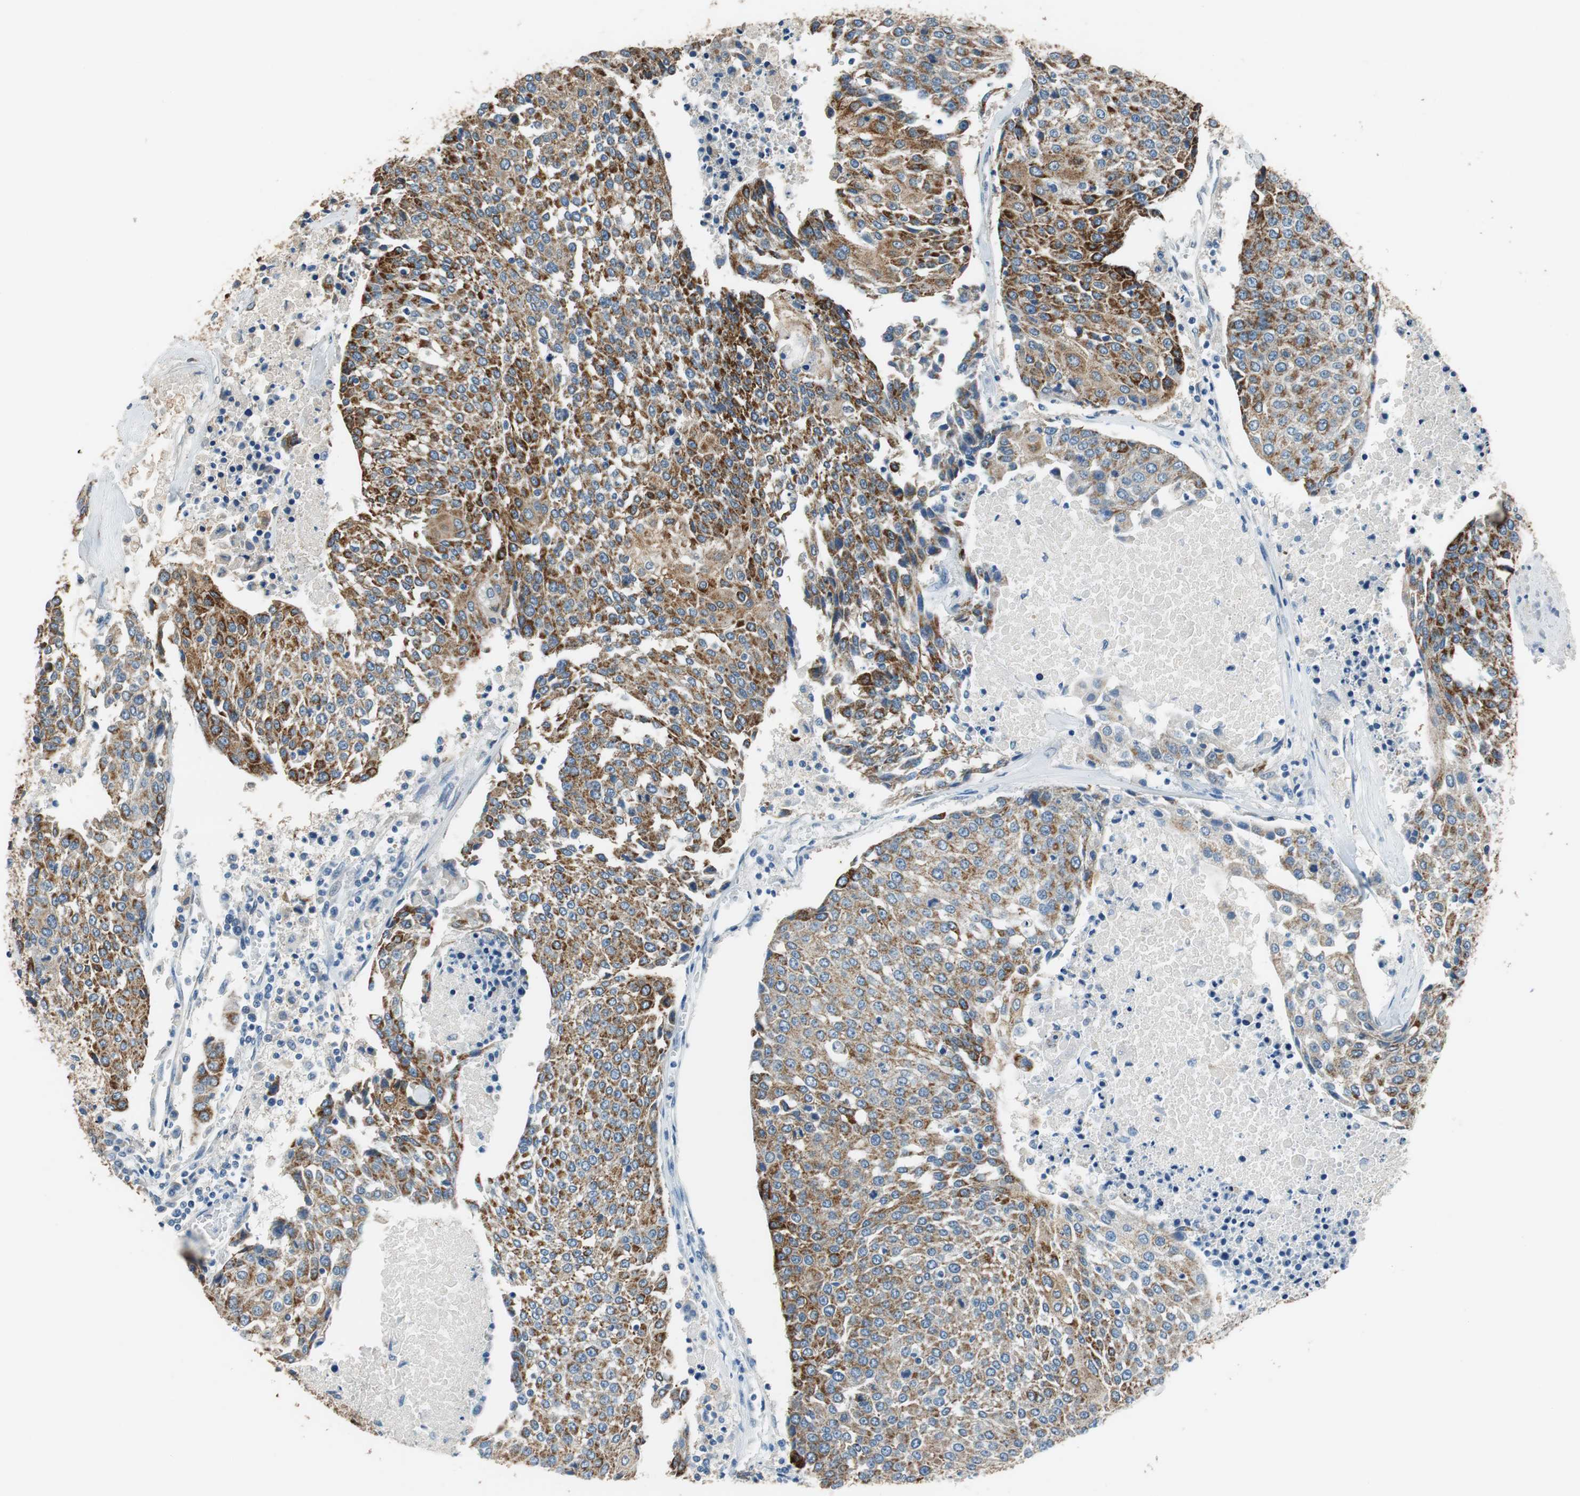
{"staining": {"intensity": "strong", "quantity": ">75%", "location": "cytoplasmic/membranous"}, "tissue": "urothelial cancer", "cell_type": "Tumor cells", "image_type": "cancer", "snomed": [{"axis": "morphology", "description": "Urothelial carcinoma, High grade"}, {"axis": "topography", "description": "Urinary bladder"}], "caption": "This is an image of IHC staining of high-grade urothelial carcinoma, which shows strong staining in the cytoplasmic/membranous of tumor cells.", "gene": "ALDH4A1", "patient": {"sex": "female", "age": 85}}